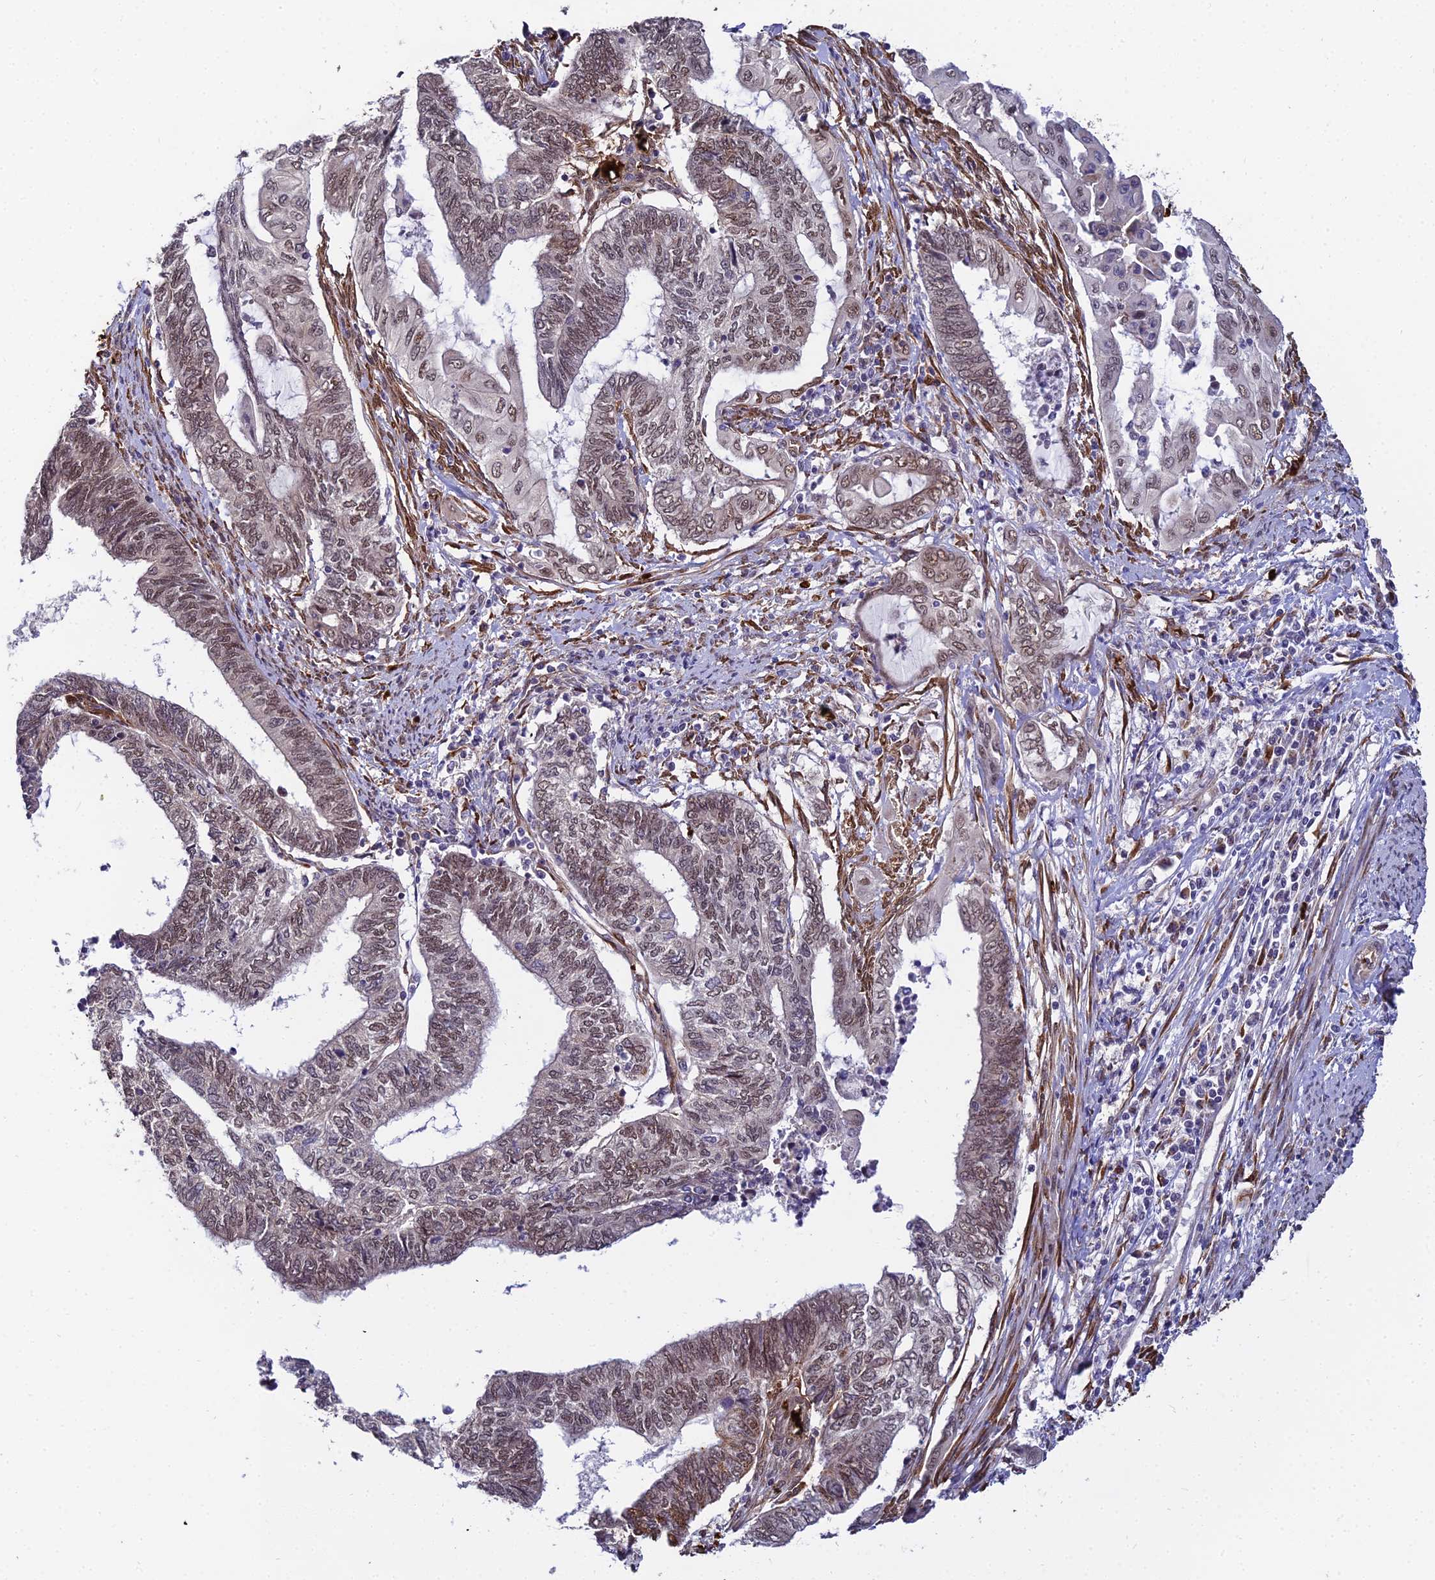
{"staining": {"intensity": "moderate", "quantity": ">75%", "location": "nuclear"}, "tissue": "endometrial cancer", "cell_type": "Tumor cells", "image_type": "cancer", "snomed": [{"axis": "morphology", "description": "Adenocarcinoma, NOS"}, {"axis": "topography", "description": "Uterus"}, {"axis": "topography", "description": "Endometrium"}], "caption": "Immunohistochemical staining of human adenocarcinoma (endometrial) shows medium levels of moderate nuclear expression in approximately >75% of tumor cells. The staining is performed using DAB brown chromogen to label protein expression. The nuclei are counter-stained blue using hematoxylin.", "gene": "BCL9", "patient": {"sex": "female", "age": 70}}